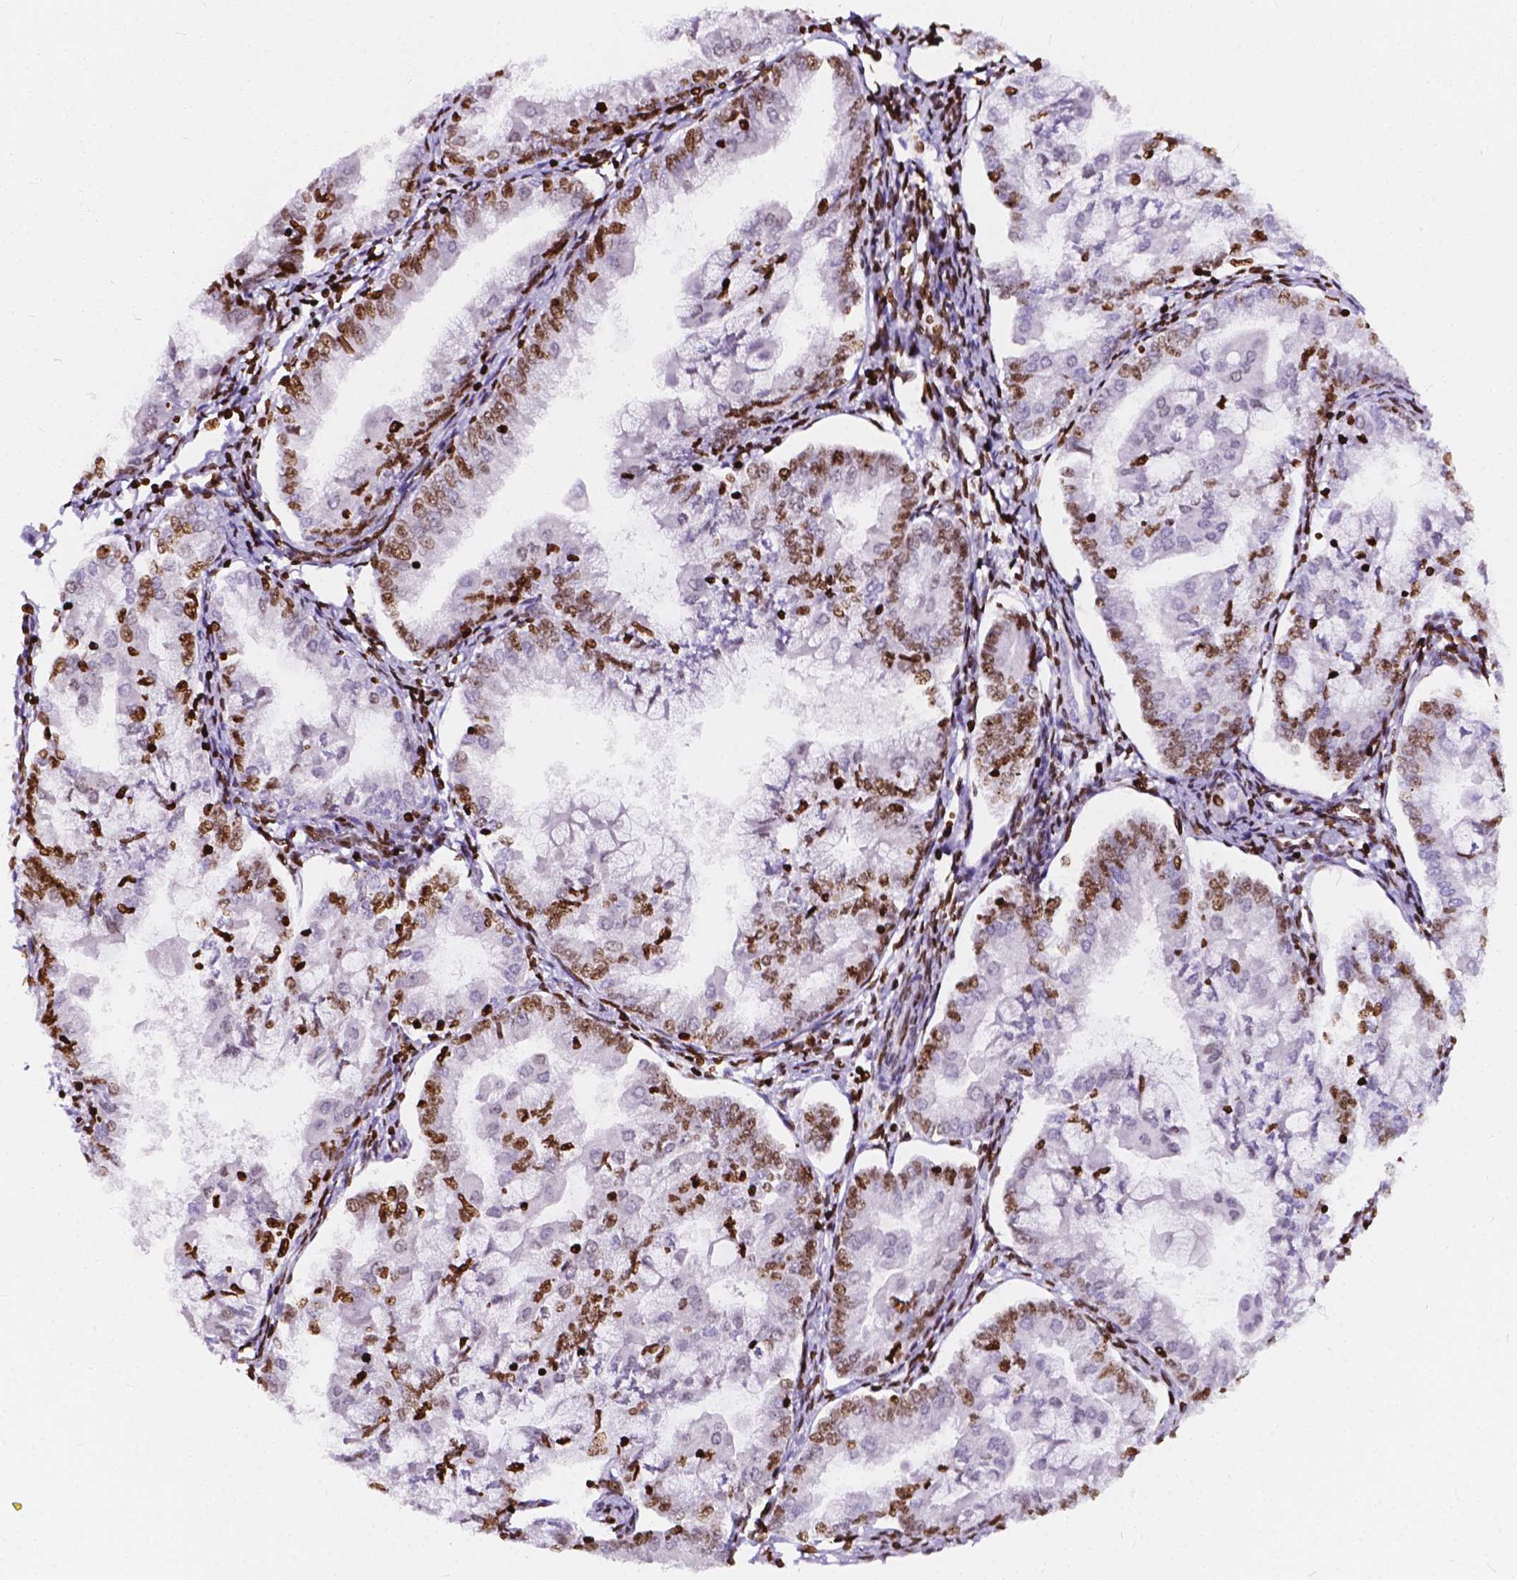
{"staining": {"intensity": "moderate", "quantity": ">75%", "location": "nuclear"}, "tissue": "endometrial cancer", "cell_type": "Tumor cells", "image_type": "cancer", "snomed": [{"axis": "morphology", "description": "Adenocarcinoma, NOS"}, {"axis": "topography", "description": "Endometrium"}], "caption": "Endometrial cancer stained with a brown dye displays moderate nuclear positive positivity in approximately >75% of tumor cells.", "gene": "CBY3", "patient": {"sex": "female", "age": 55}}